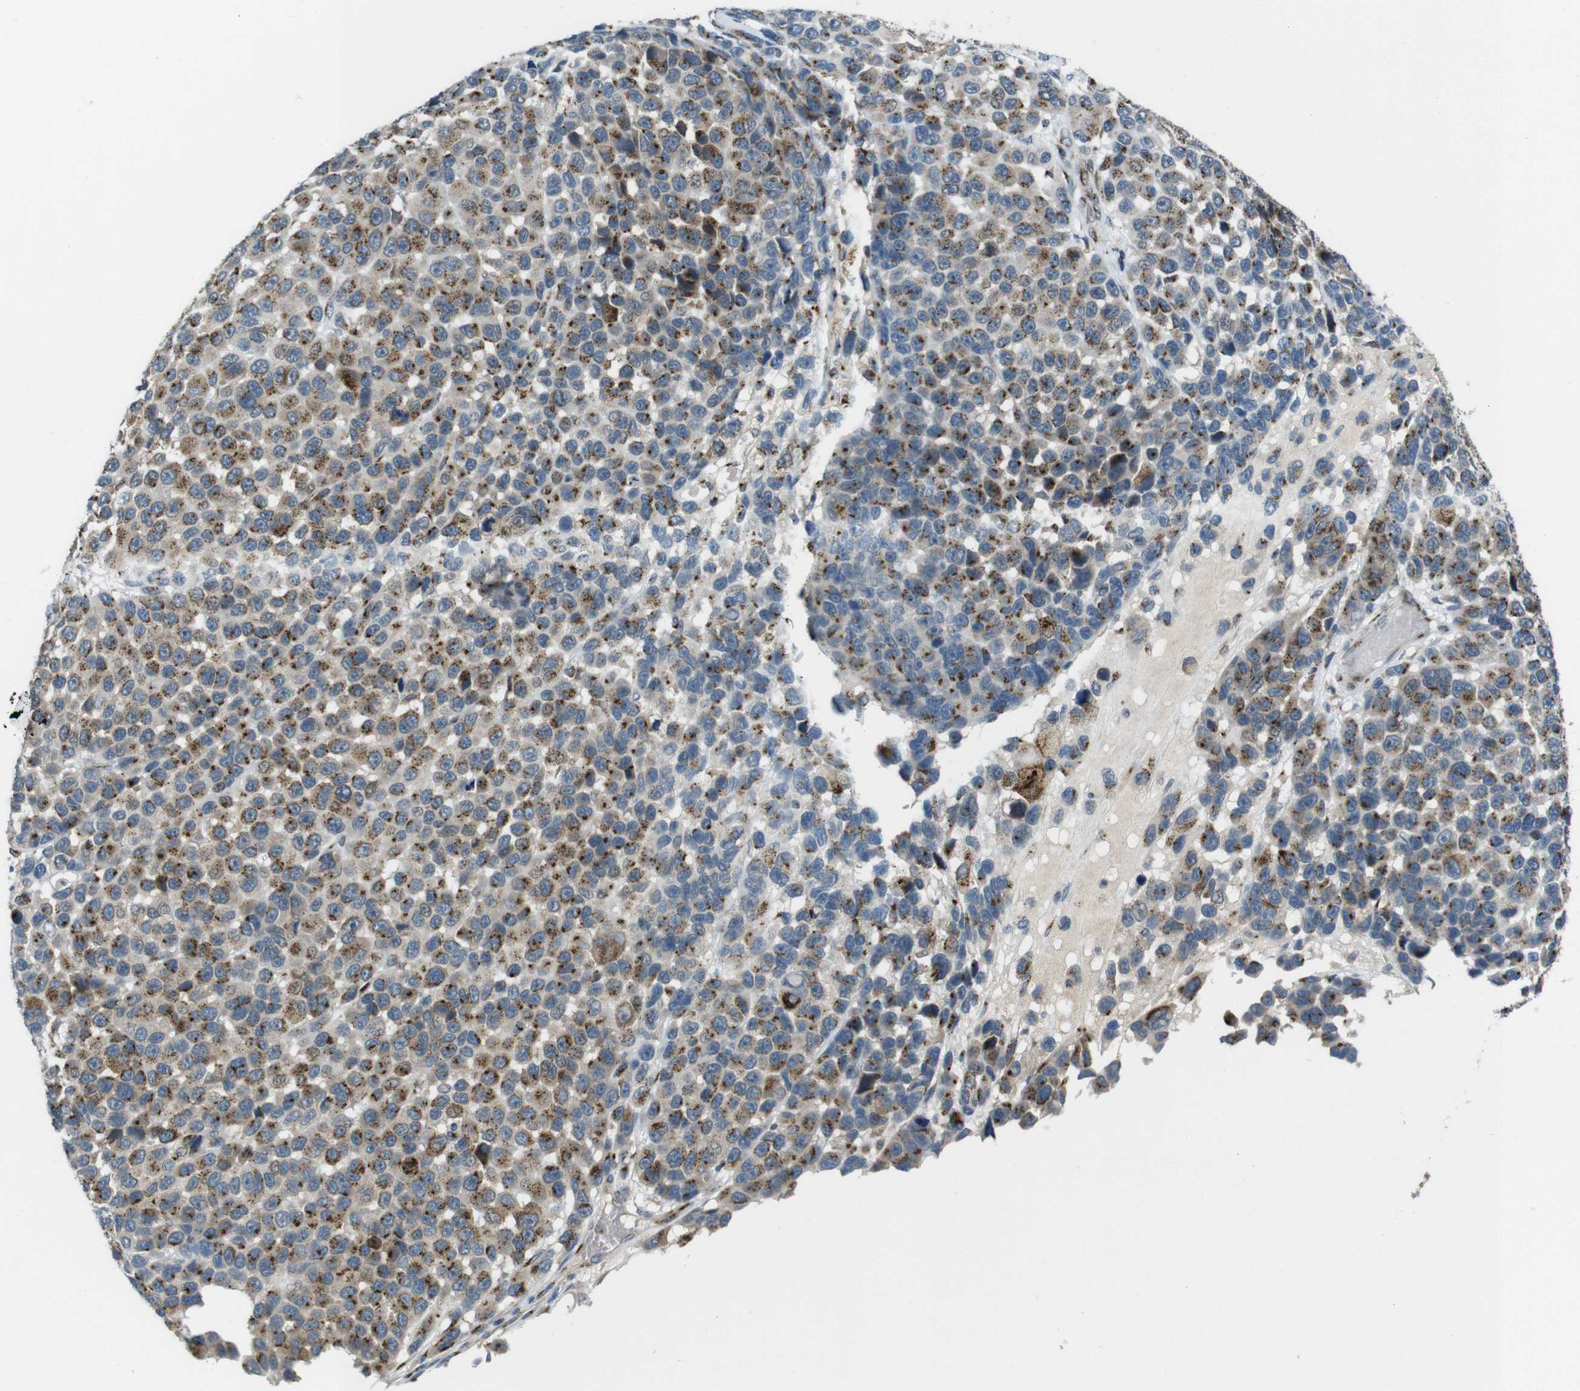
{"staining": {"intensity": "moderate", "quantity": ">75%", "location": "cytoplasmic/membranous"}, "tissue": "melanoma", "cell_type": "Tumor cells", "image_type": "cancer", "snomed": [{"axis": "morphology", "description": "Malignant melanoma, NOS"}, {"axis": "topography", "description": "Skin"}], "caption": "Immunohistochemistry (IHC) (DAB) staining of human melanoma shows moderate cytoplasmic/membranous protein positivity in approximately >75% of tumor cells. The staining is performed using DAB brown chromogen to label protein expression. The nuclei are counter-stained blue using hematoxylin.", "gene": "ZFPL1", "patient": {"sex": "male", "age": 53}}